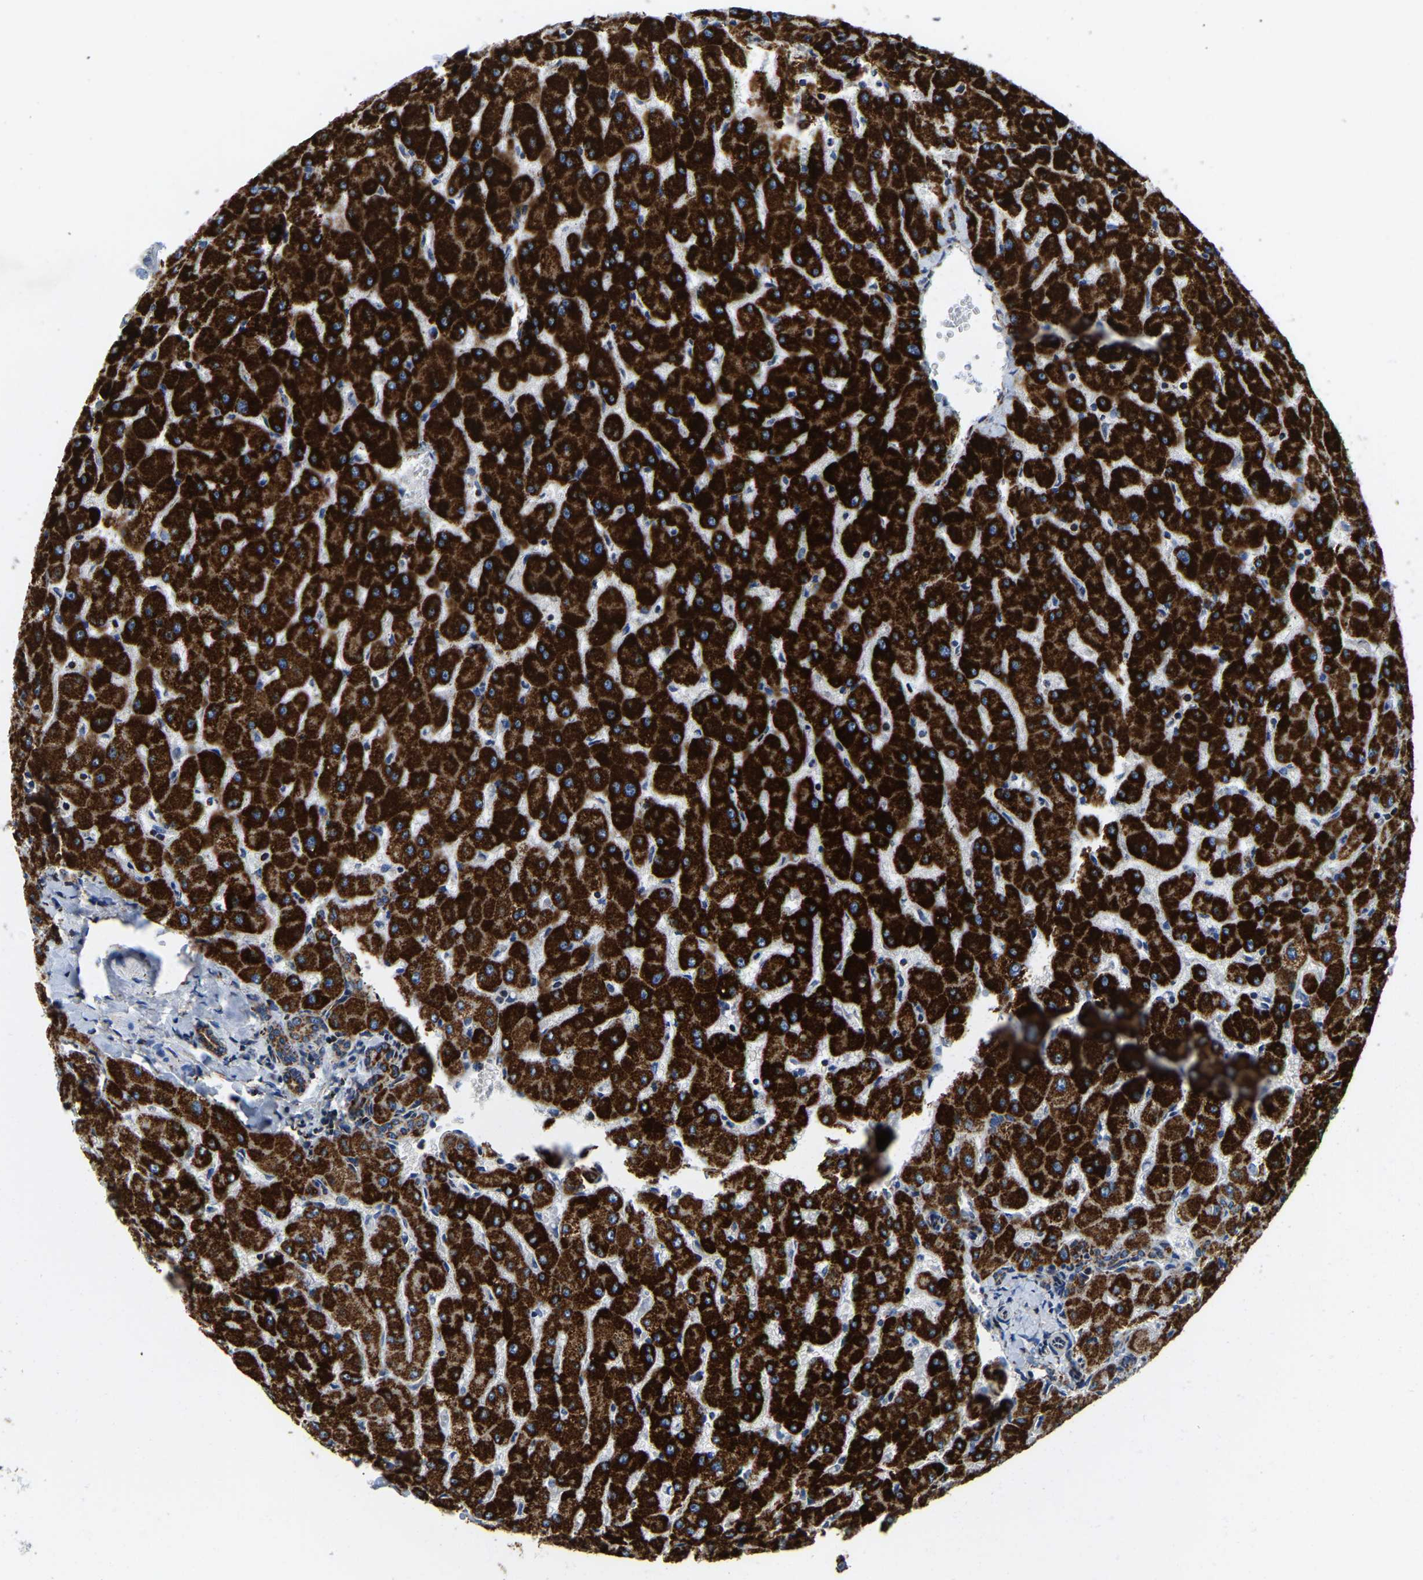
{"staining": {"intensity": "moderate", "quantity": ">75%", "location": "cytoplasmic/membranous"}, "tissue": "liver", "cell_type": "Cholangiocytes", "image_type": "normal", "snomed": [{"axis": "morphology", "description": "Normal tissue, NOS"}, {"axis": "topography", "description": "Liver"}], "caption": "DAB immunohistochemical staining of unremarkable human liver shows moderate cytoplasmic/membranous protein positivity in approximately >75% of cholangiocytes. (DAB (3,3'-diaminobenzidine) IHC with brightfield microscopy, high magnification).", "gene": "SFXN1", "patient": {"sex": "female", "age": 63}}